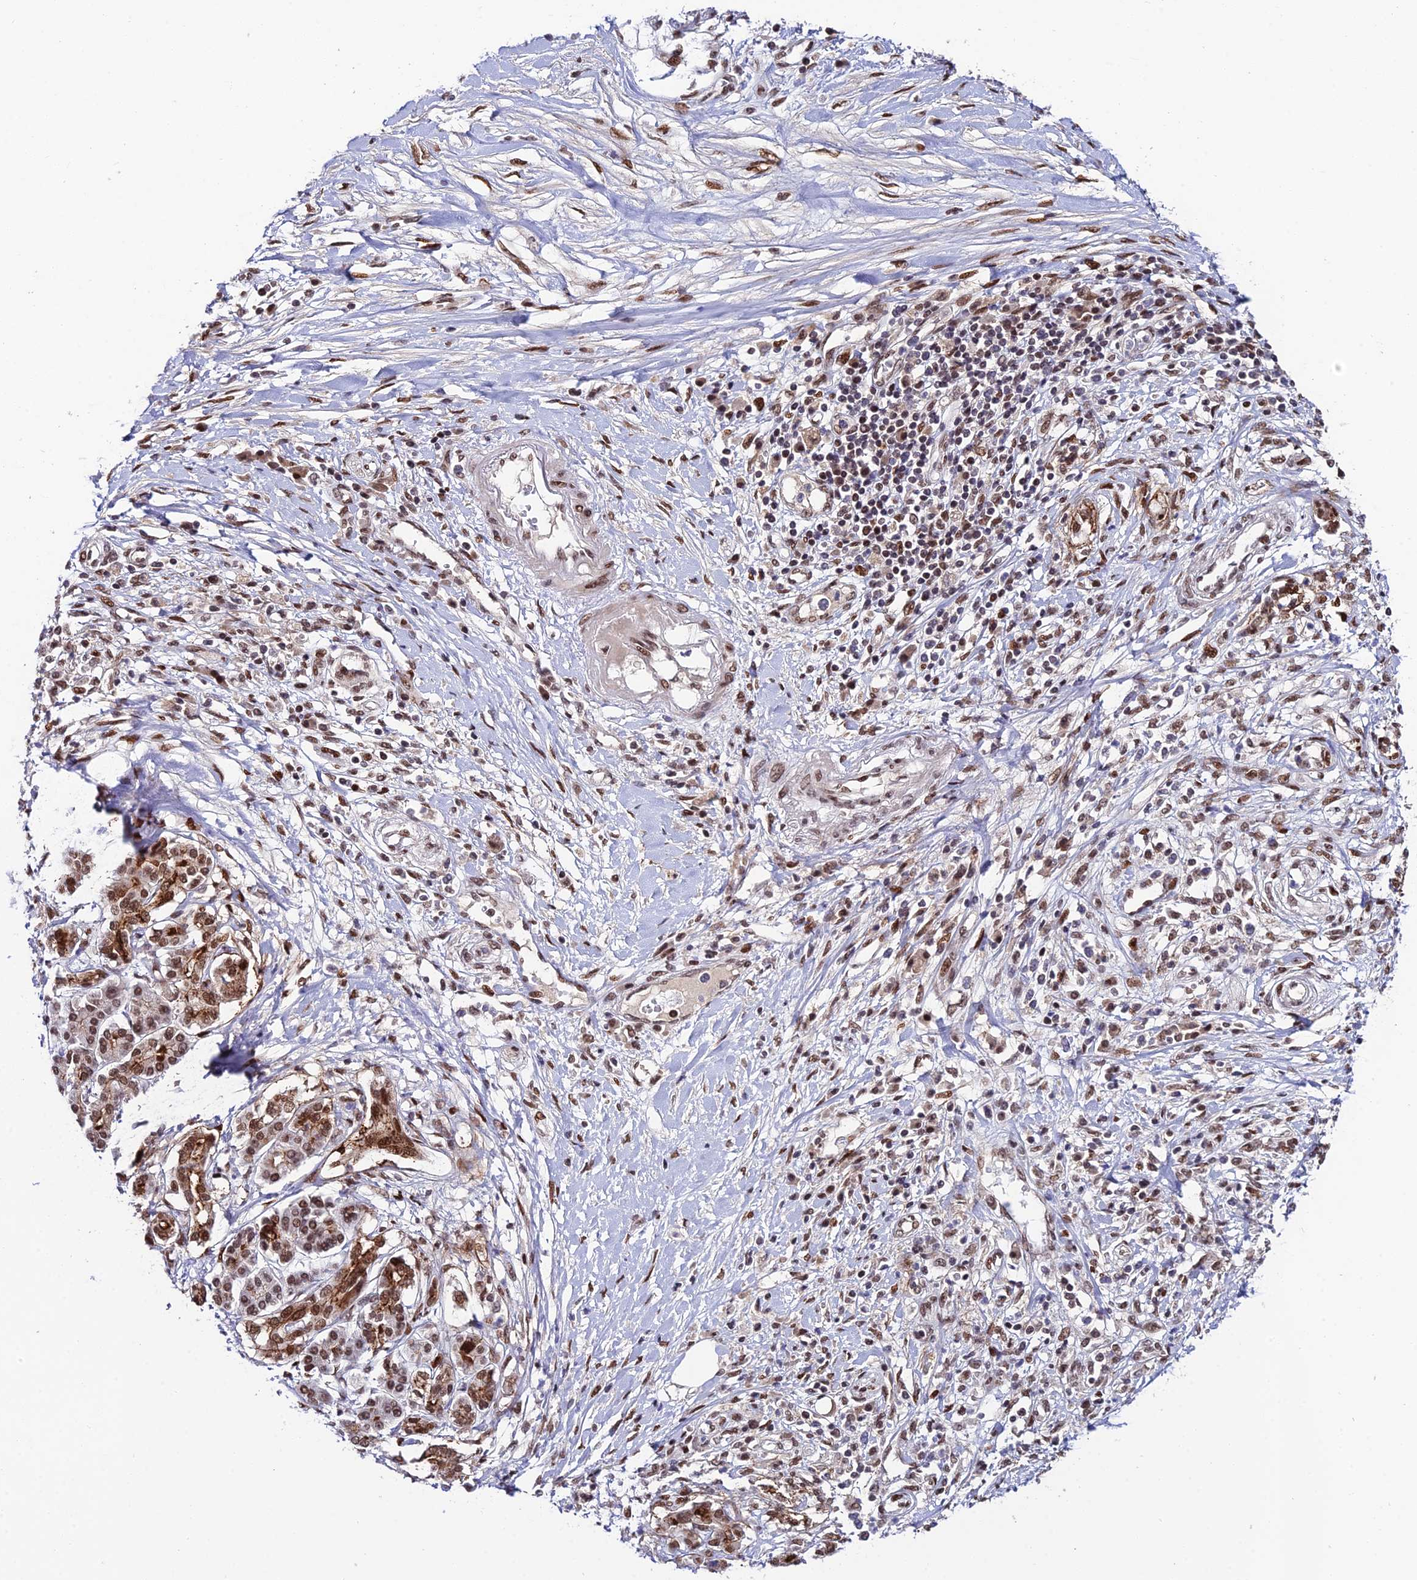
{"staining": {"intensity": "moderate", "quantity": ">75%", "location": "nuclear"}, "tissue": "pancreatic cancer", "cell_type": "Tumor cells", "image_type": "cancer", "snomed": [{"axis": "morphology", "description": "Adenocarcinoma, NOS"}, {"axis": "topography", "description": "Pancreas"}], "caption": "Immunohistochemical staining of human pancreatic cancer (adenocarcinoma) displays medium levels of moderate nuclear protein positivity in approximately >75% of tumor cells.", "gene": "SYT15", "patient": {"sex": "female", "age": 56}}